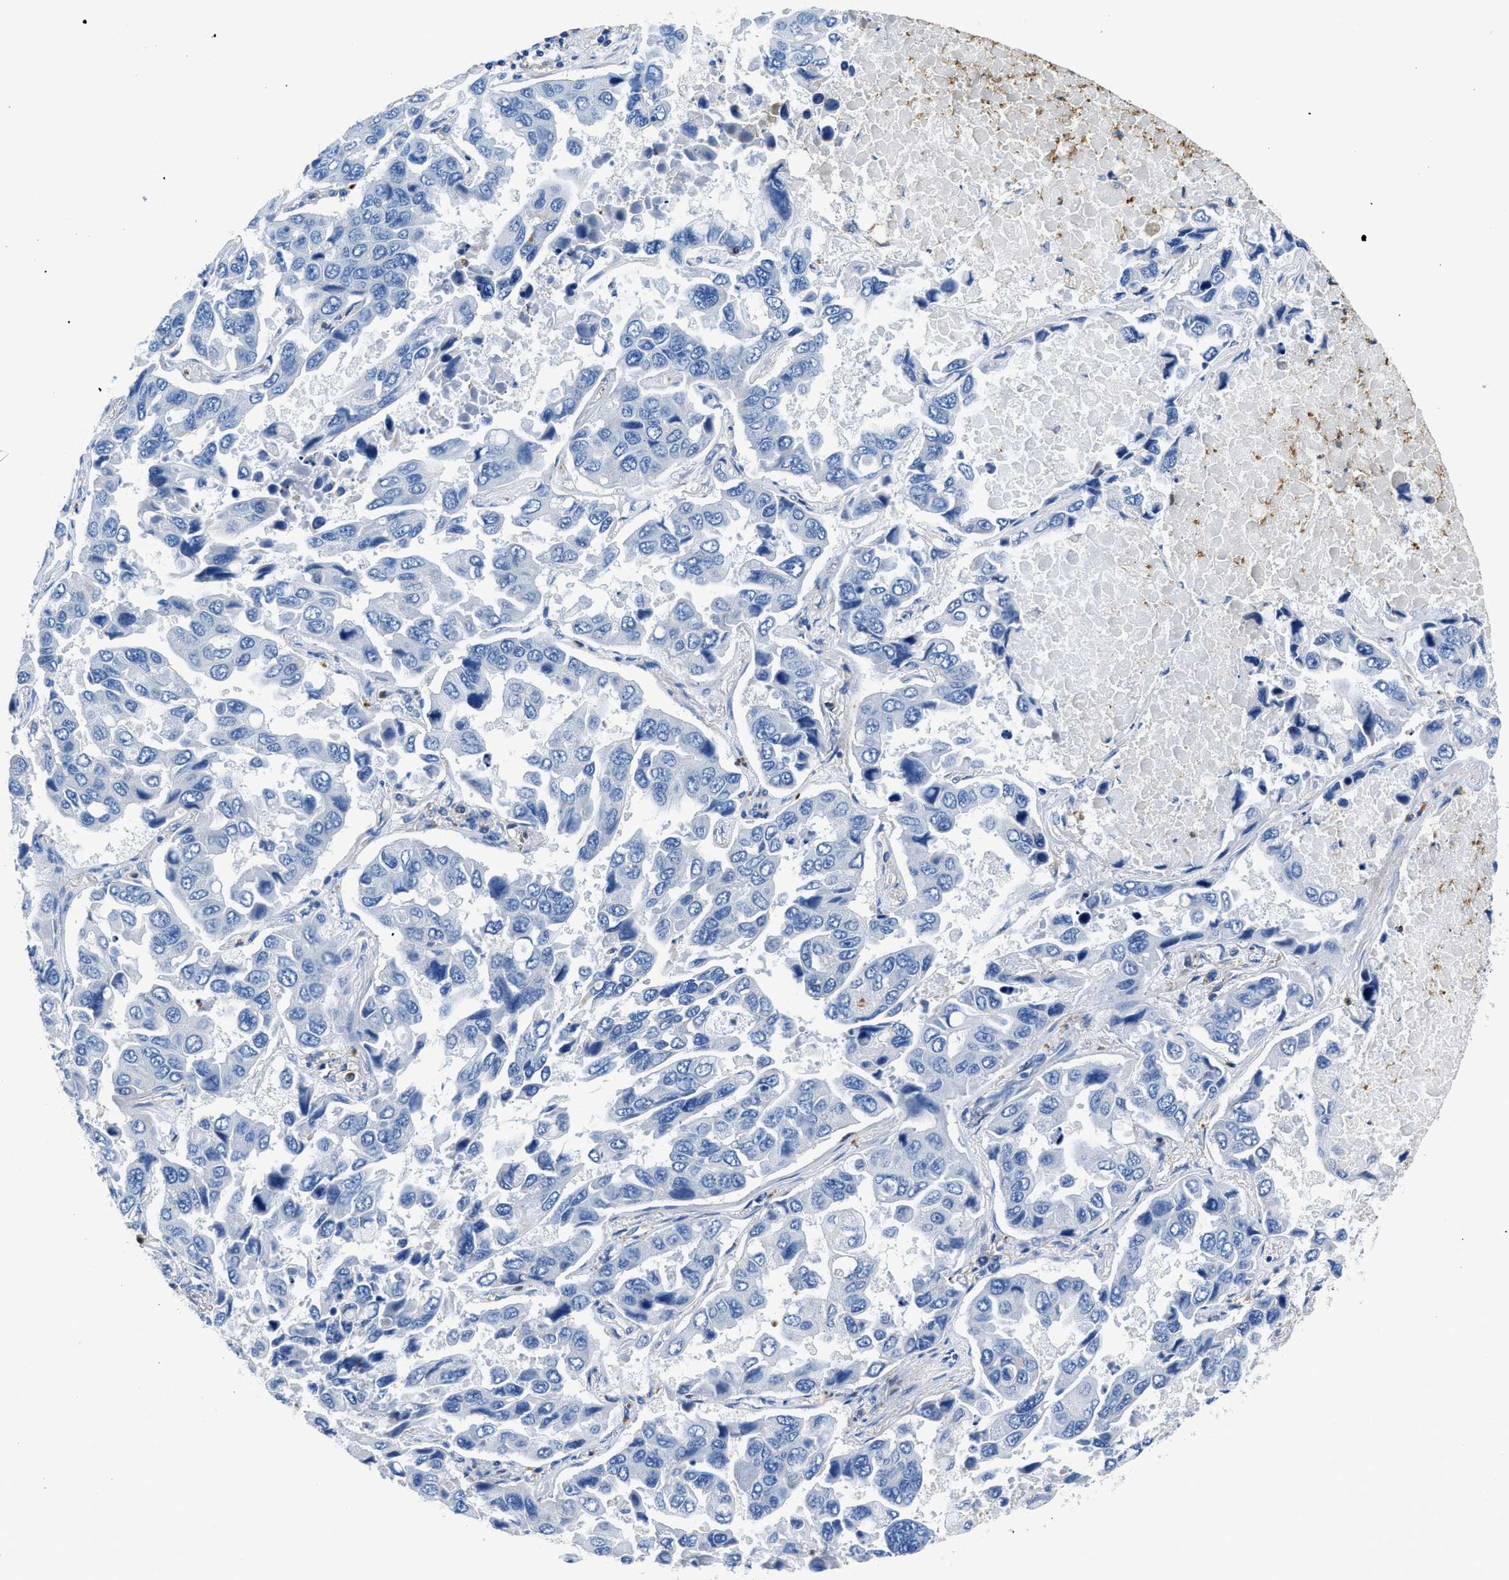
{"staining": {"intensity": "negative", "quantity": "none", "location": "none"}, "tissue": "lung cancer", "cell_type": "Tumor cells", "image_type": "cancer", "snomed": [{"axis": "morphology", "description": "Adenocarcinoma, NOS"}, {"axis": "topography", "description": "Lung"}], "caption": "Photomicrograph shows no protein positivity in tumor cells of lung cancer tissue.", "gene": "NEB", "patient": {"sex": "male", "age": 64}}